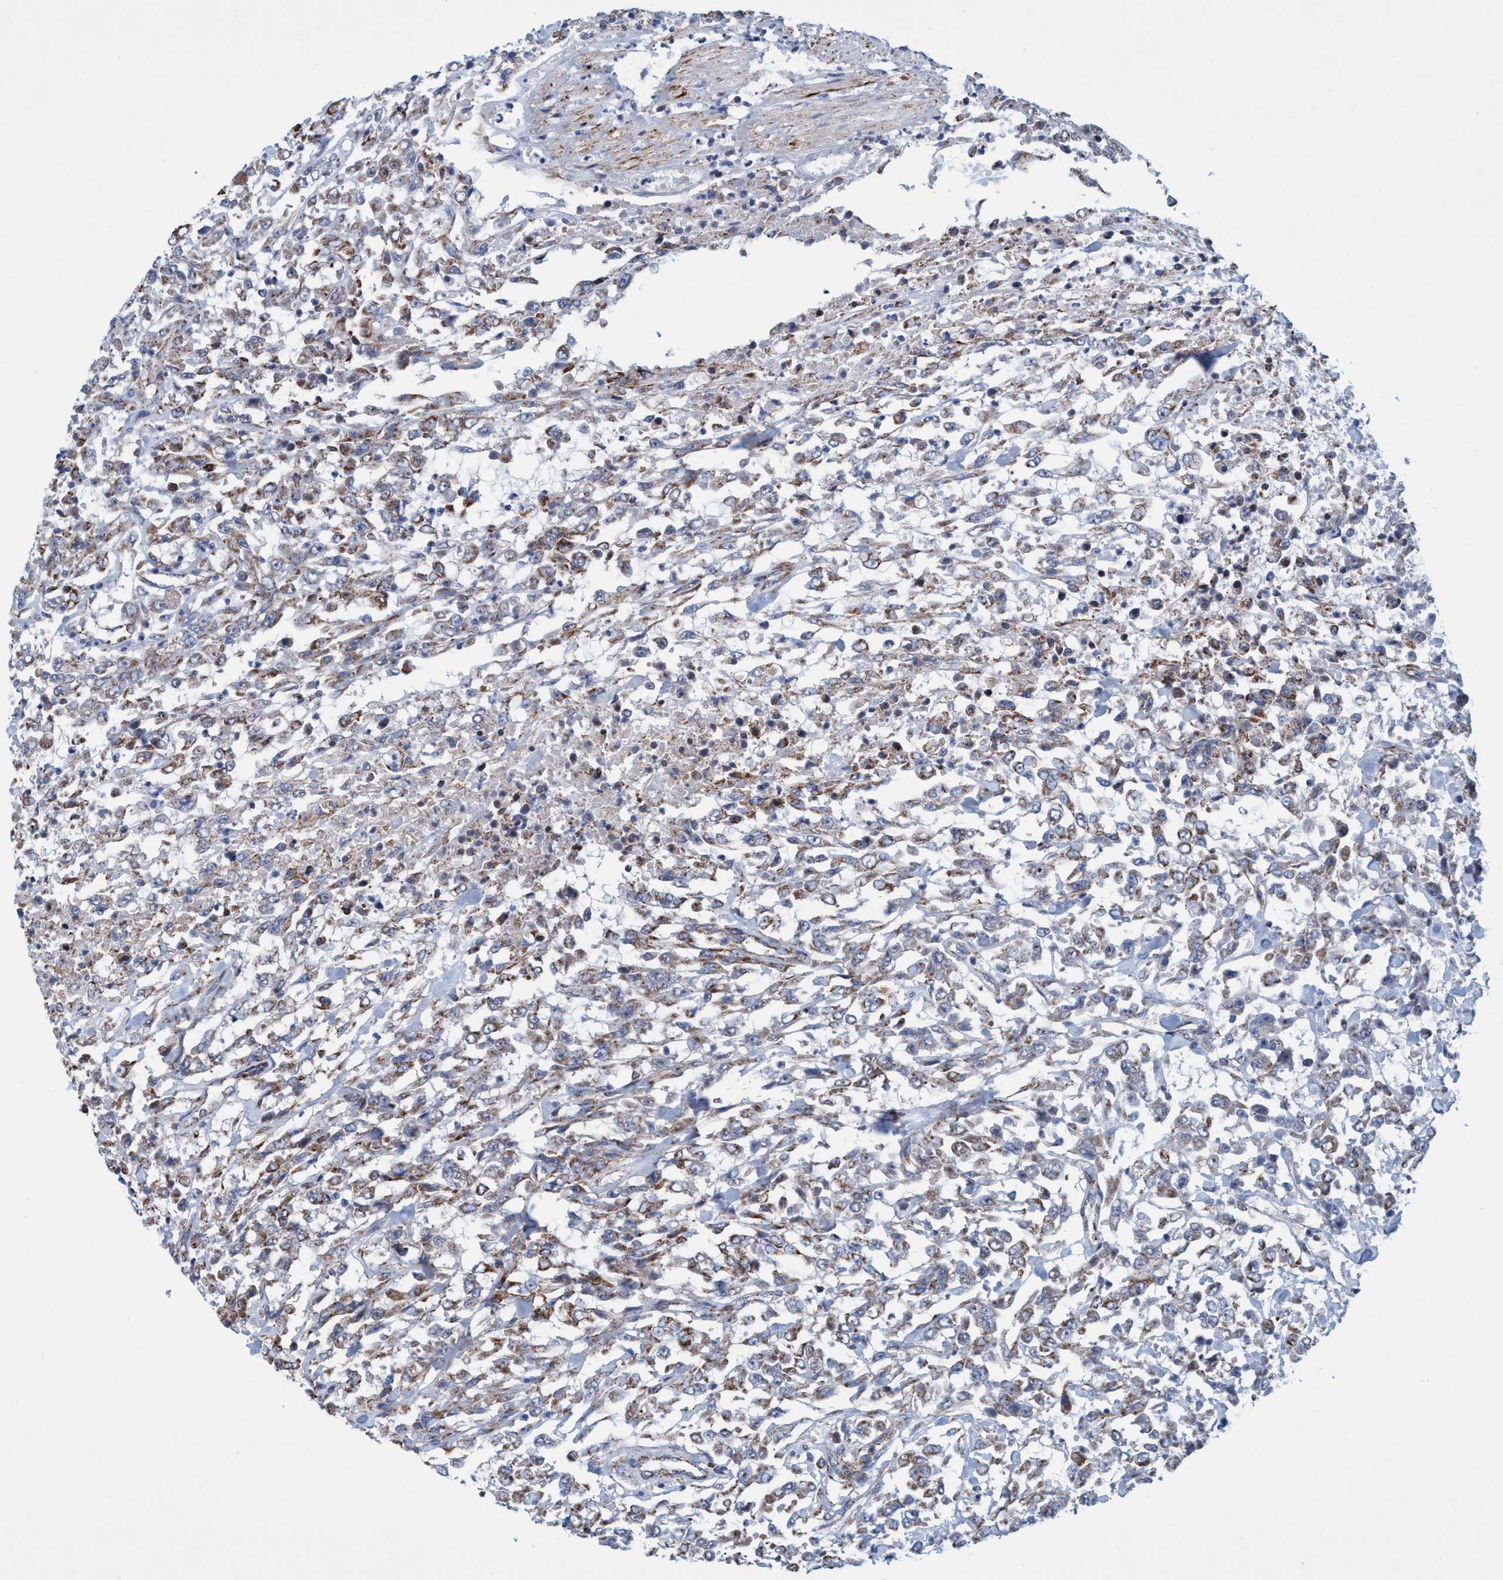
{"staining": {"intensity": "weak", "quantity": ">75%", "location": "cytoplasmic/membranous"}, "tissue": "urothelial cancer", "cell_type": "Tumor cells", "image_type": "cancer", "snomed": [{"axis": "morphology", "description": "Urothelial carcinoma, High grade"}, {"axis": "topography", "description": "Urinary bladder"}], "caption": "DAB immunohistochemical staining of human urothelial cancer demonstrates weak cytoplasmic/membranous protein expression in about >75% of tumor cells. The protein of interest is shown in brown color, while the nuclei are stained blue.", "gene": "POLR1F", "patient": {"sex": "male", "age": 46}}